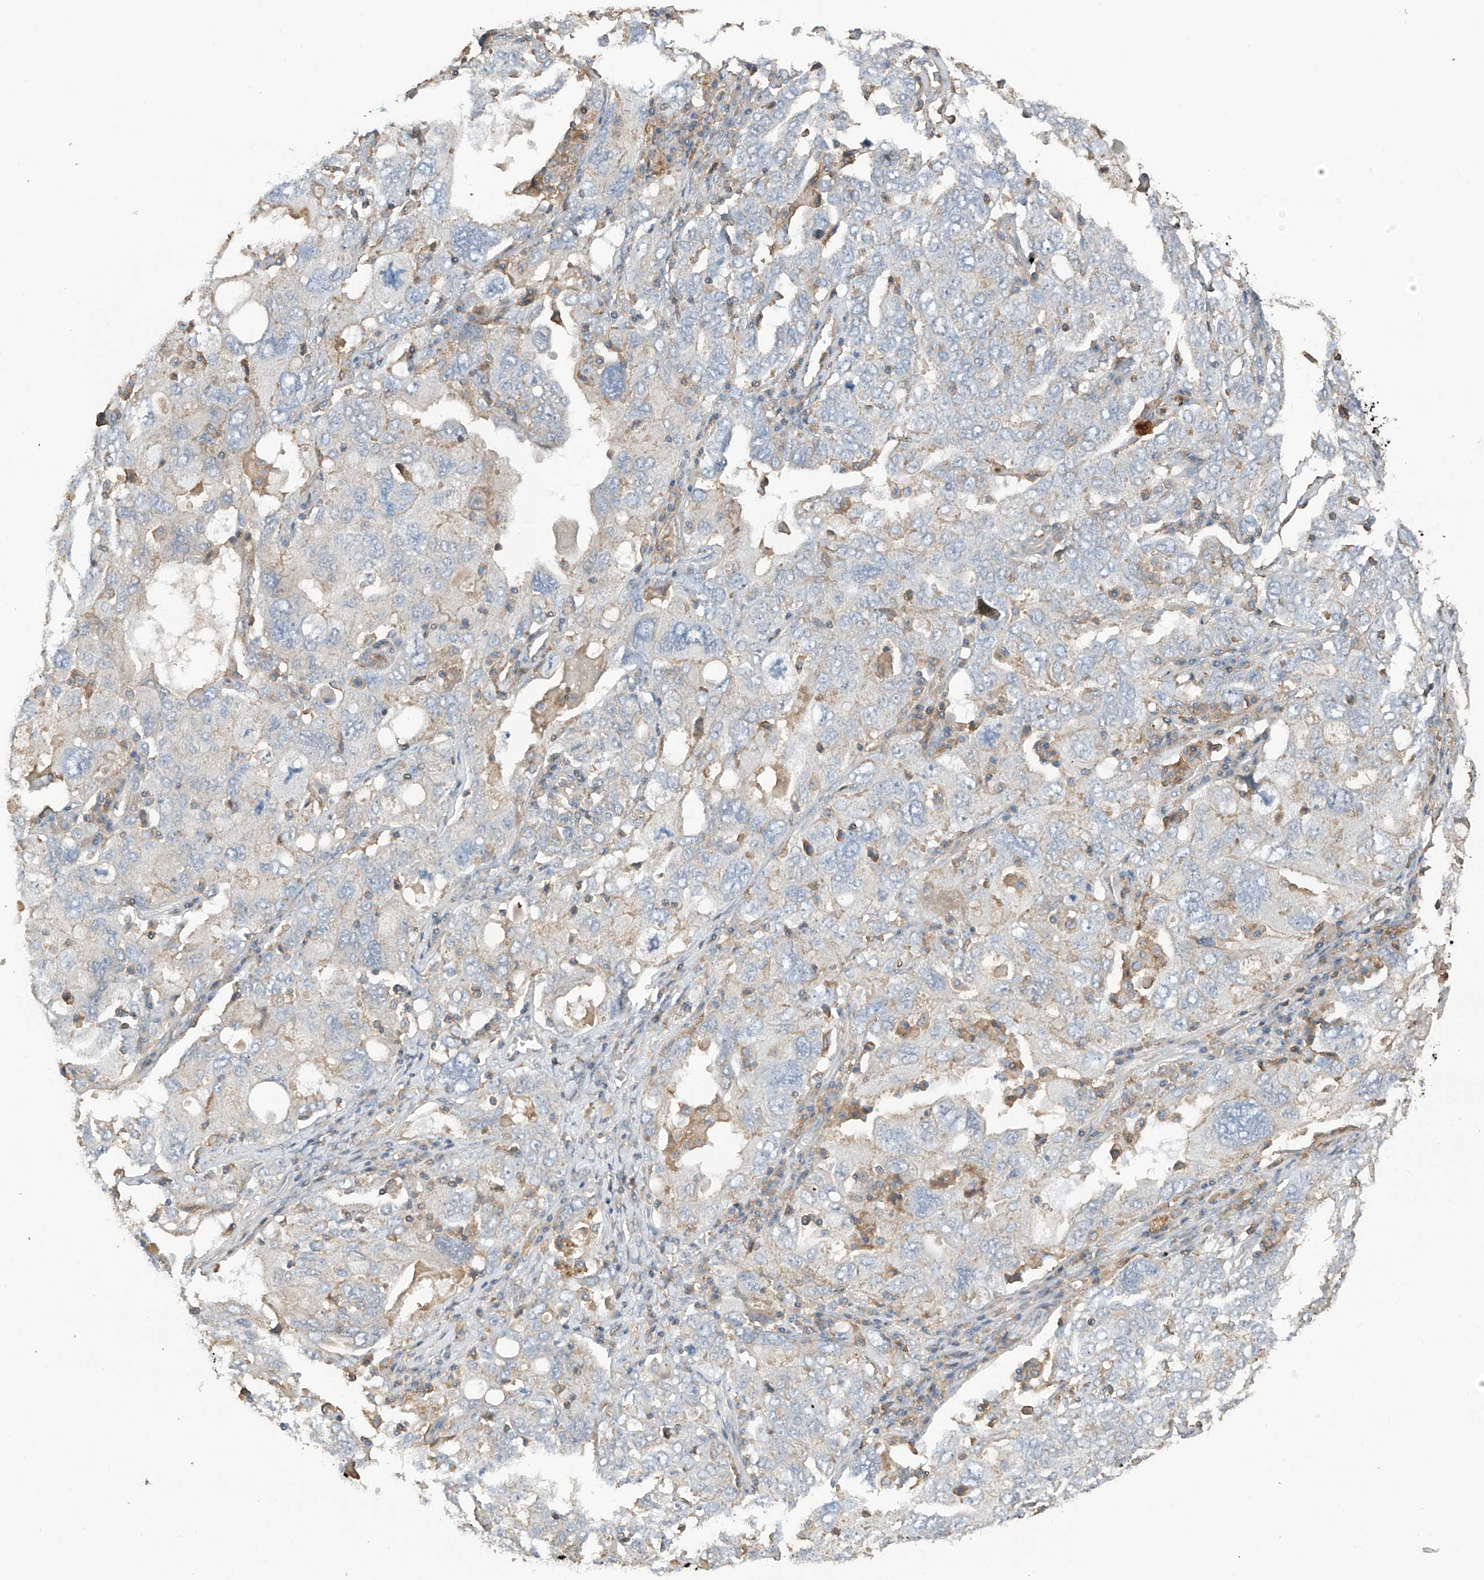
{"staining": {"intensity": "negative", "quantity": "none", "location": "none"}, "tissue": "ovarian cancer", "cell_type": "Tumor cells", "image_type": "cancer", "snomed": [{"axis": "morphology", "description": "Carcinoma, endometroid"}, {"axis": "topography", "description": "Ovary"}], "caption": "A high-resolution photomicrograph shows IHC staining of ovarian cancer (endometroid carcinoma), which displays no significant staining in tumor cells. (Brightfield microscopy of DAB (3,3'-diaminobenzidine) IHC at high magnification).", "gene": "SLFN14", "patient": {"sex": "female", "age": 62}}